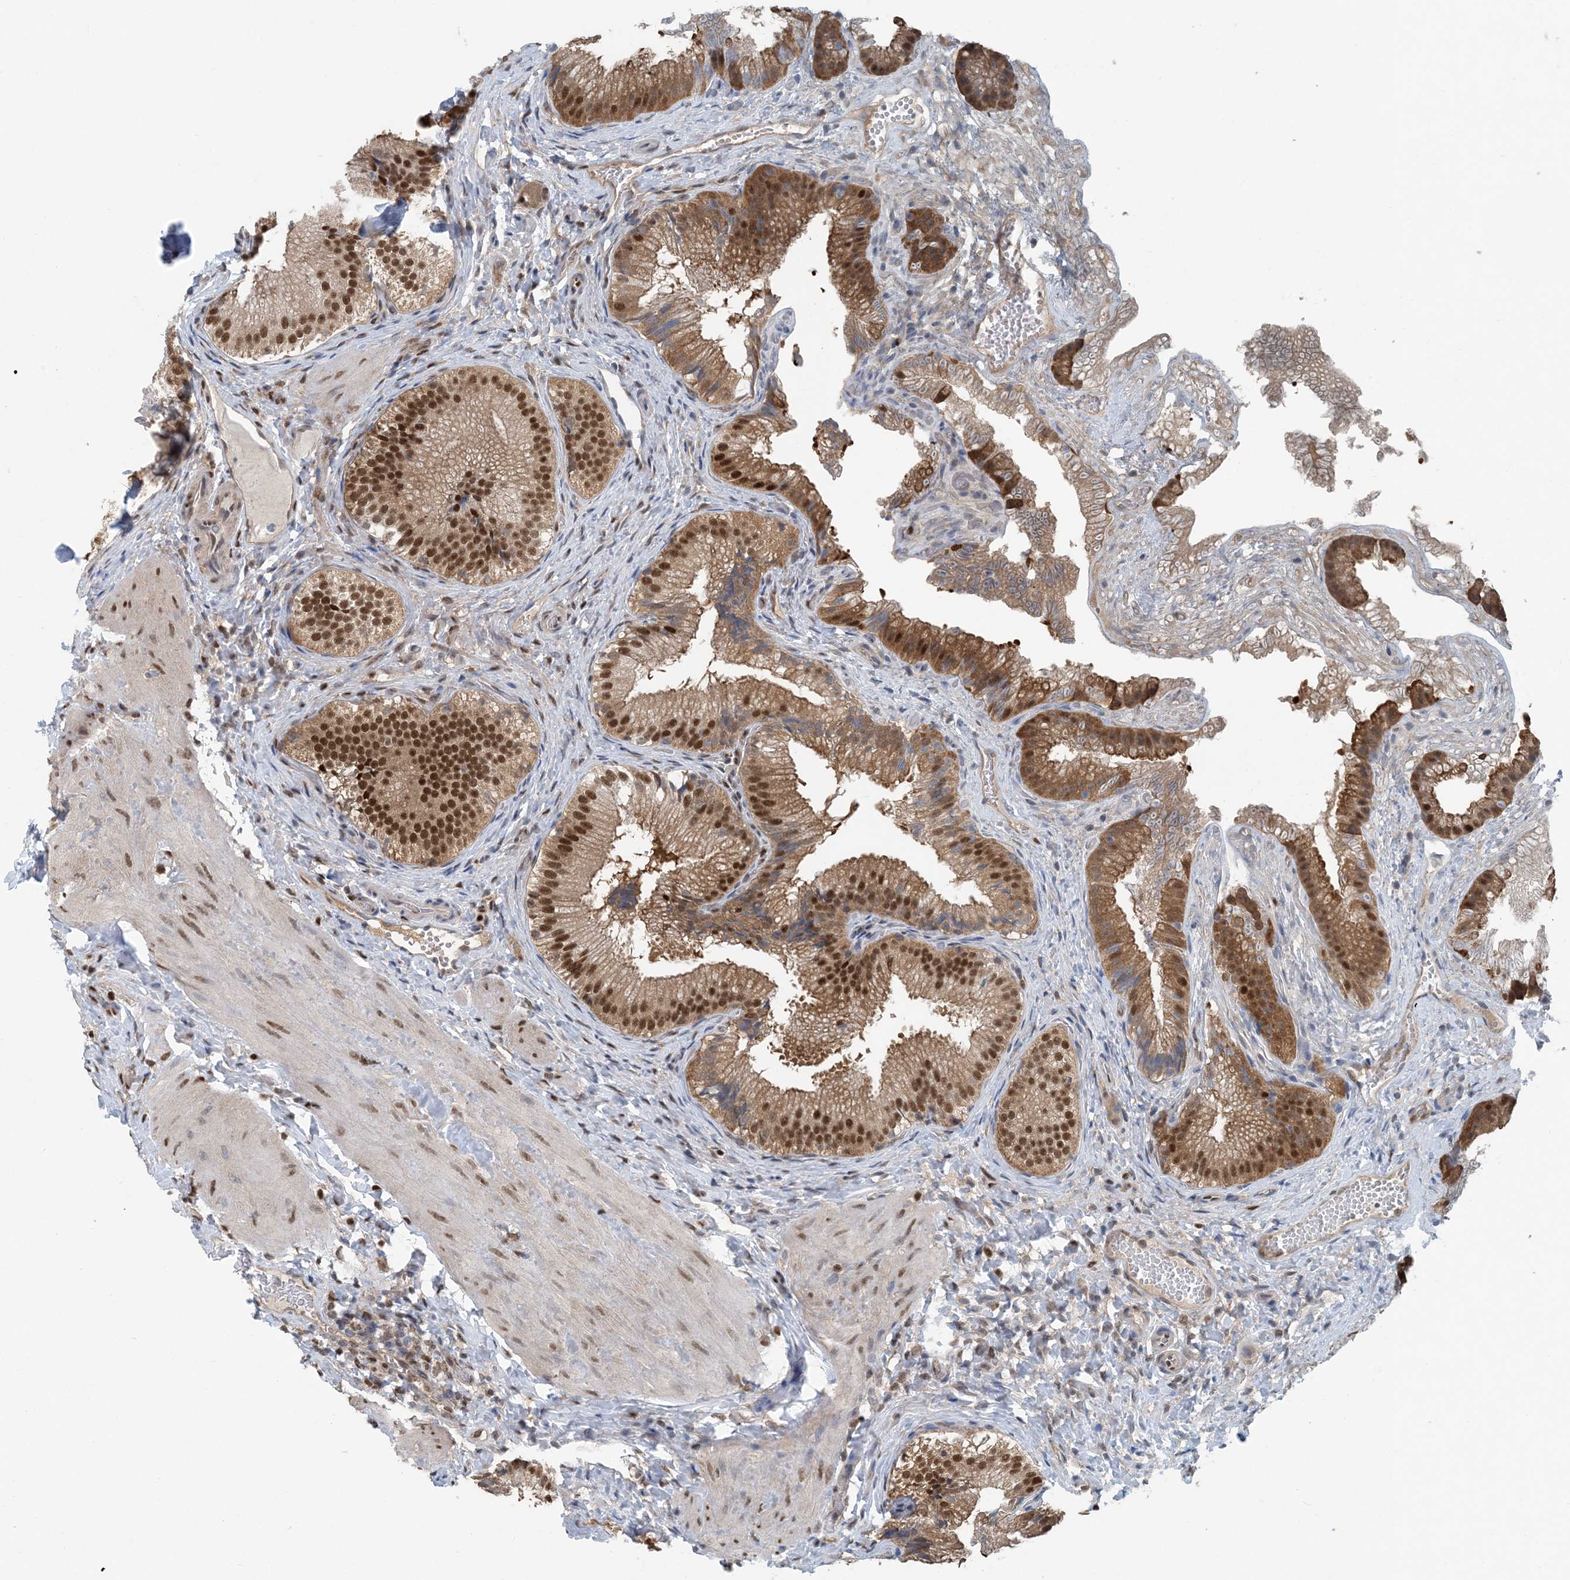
{"staining": {"intensity": "strong", "quantity": ">75%", "location": "cytoplasmic/membranous,nuclear"}, "tissue": "gallbladder", "cell_type": "Glandular cells", "image_type": "normal", "snomed": [{"axis": "morphology", "description": "Normal tissue, NOS"}, {"axis": "topography", "description": "Gallbladder"}], "caption": "Immunohistochemistry (IHC) of unremarkable human gallbladder demonstrates high levels of strong cytoplasmic/membranous,nuclear expression in about >75% of glandular cells.", "gene": "HIKESHI", "patient": {"sex": "female", "age": 30}}